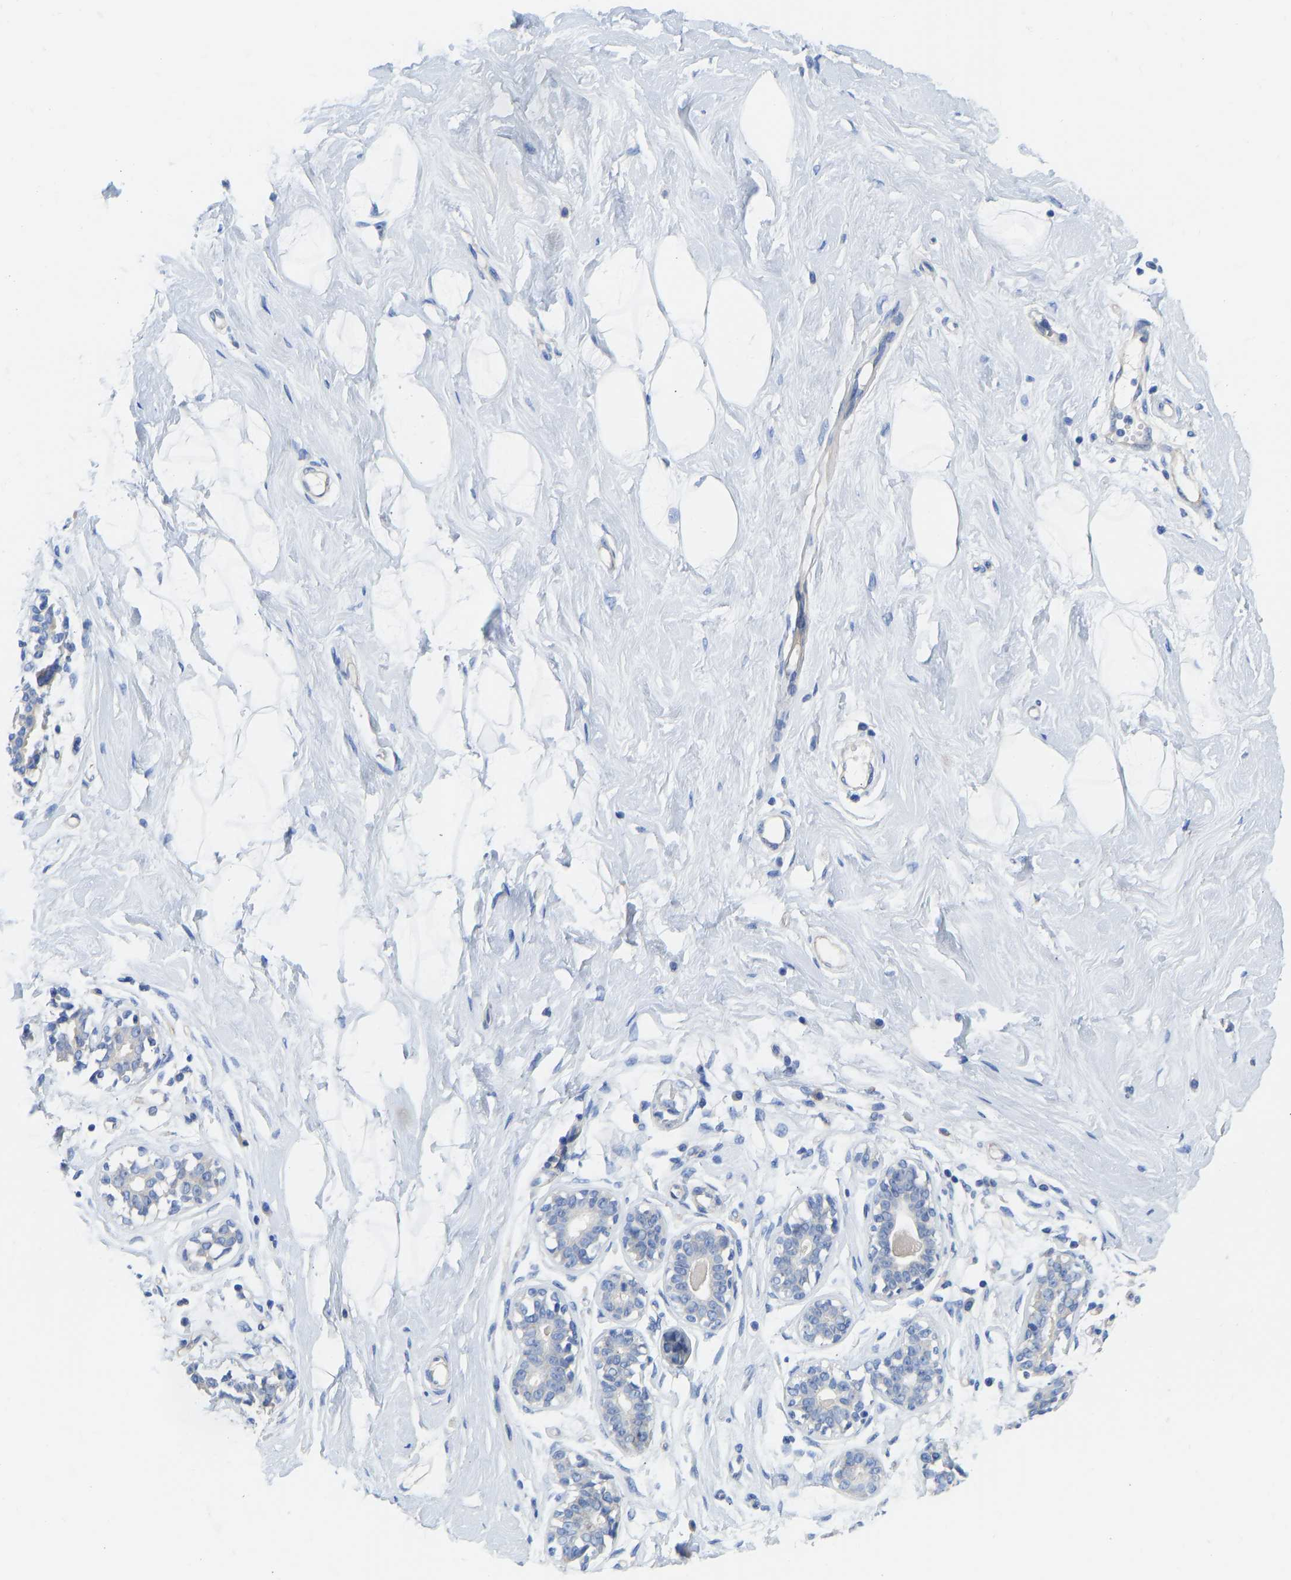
{"staining": {"intensity": "negative", "quantity": "none", "location": "none"}, "tissue": "breast", "cell_type": "Adipocytes", "image_type": "normal", "snomed": [{"axis": "morphology", "description": "Normal tissue, NOS"}, {"axis": "topography", "description": "Breast"}], "caption": "The photomicrograph exhibits no significant expression in adipocytes of breast. (Immunohistochemistry (ihc), brightfield microscopy, high magnification).", "gene": "CHAD", "patient": {"sex": "female", "age": 23}}